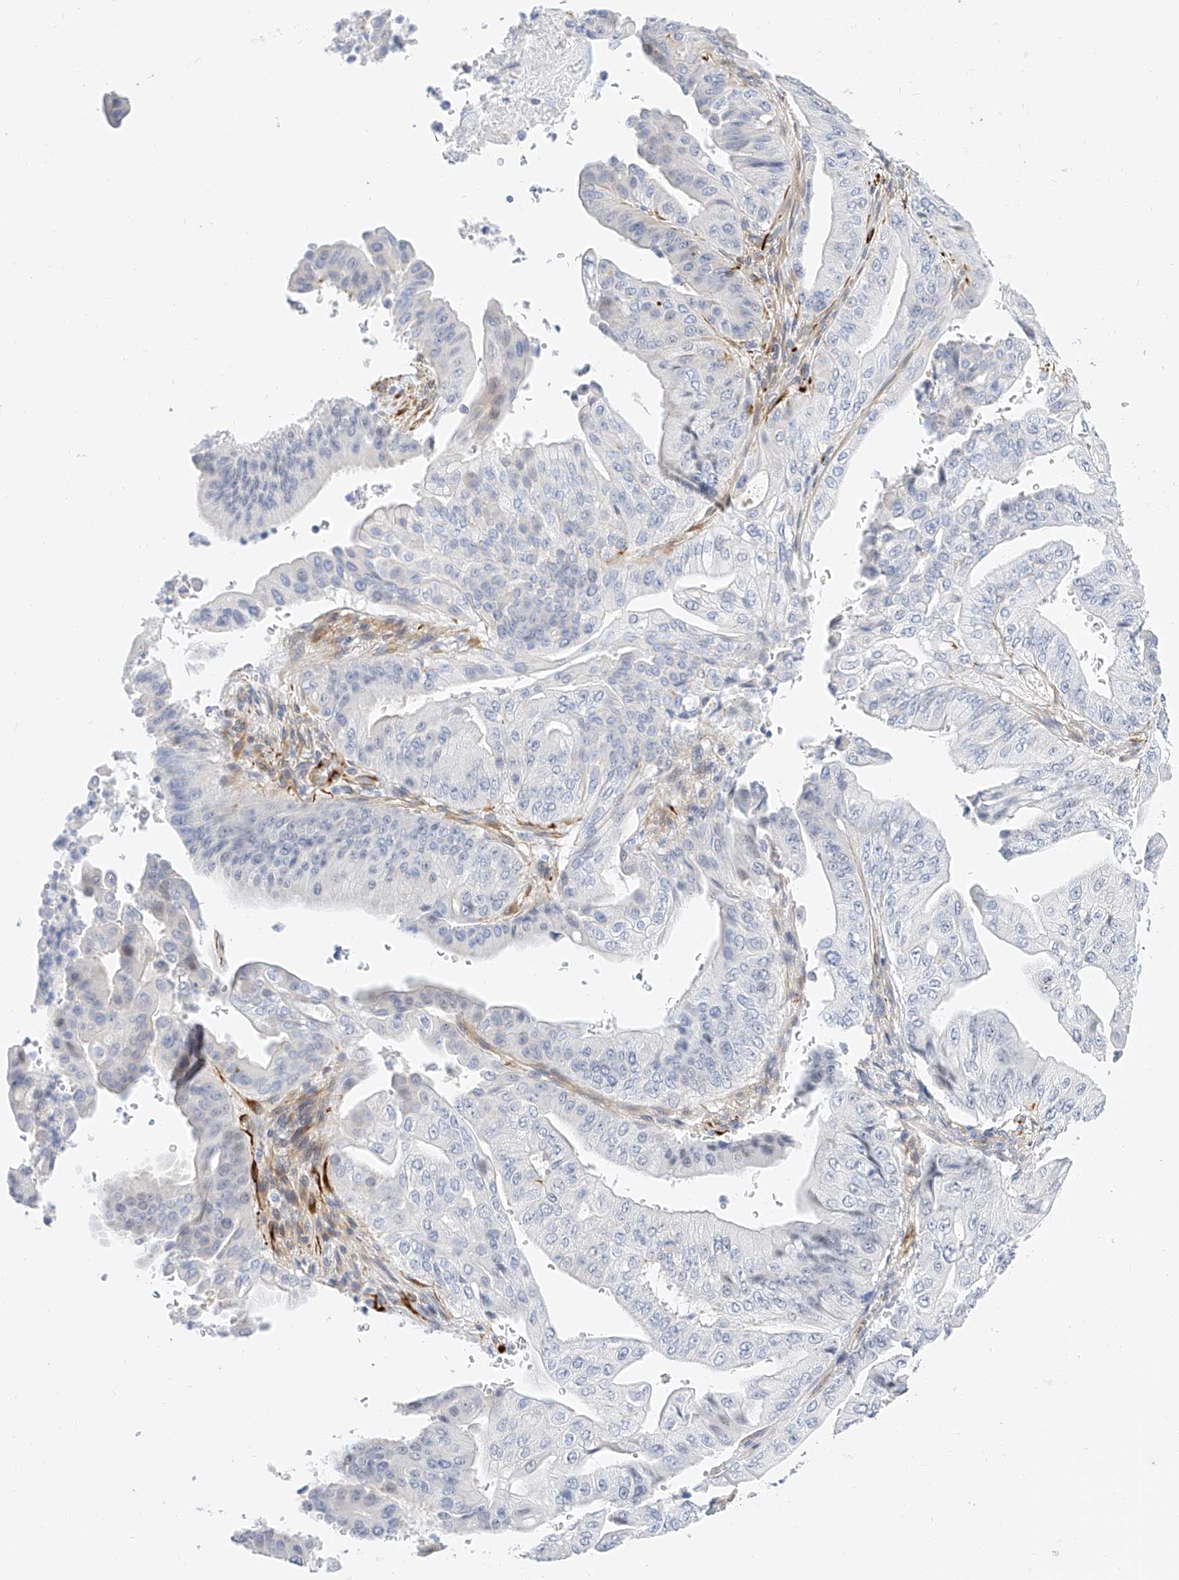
{"staining": {"intensity": "negative", "quantity": "none", "location": "none"}, "tissue": "pancreatic cancer", "cell_type": "Tumor cells", "image_type": "cancer", "snomed": [{"axis": "morphology", "description": "Adenocarcinoma, NOS"}, {"axis": "topography", "description": "Pancreas"}], "caption": "Image shows no protein expression in tumor cells of adenocarcinoma (pancreatic) tissue.", "gene": "CDCP2", "patient": {"sex": "female", "age": 77}}